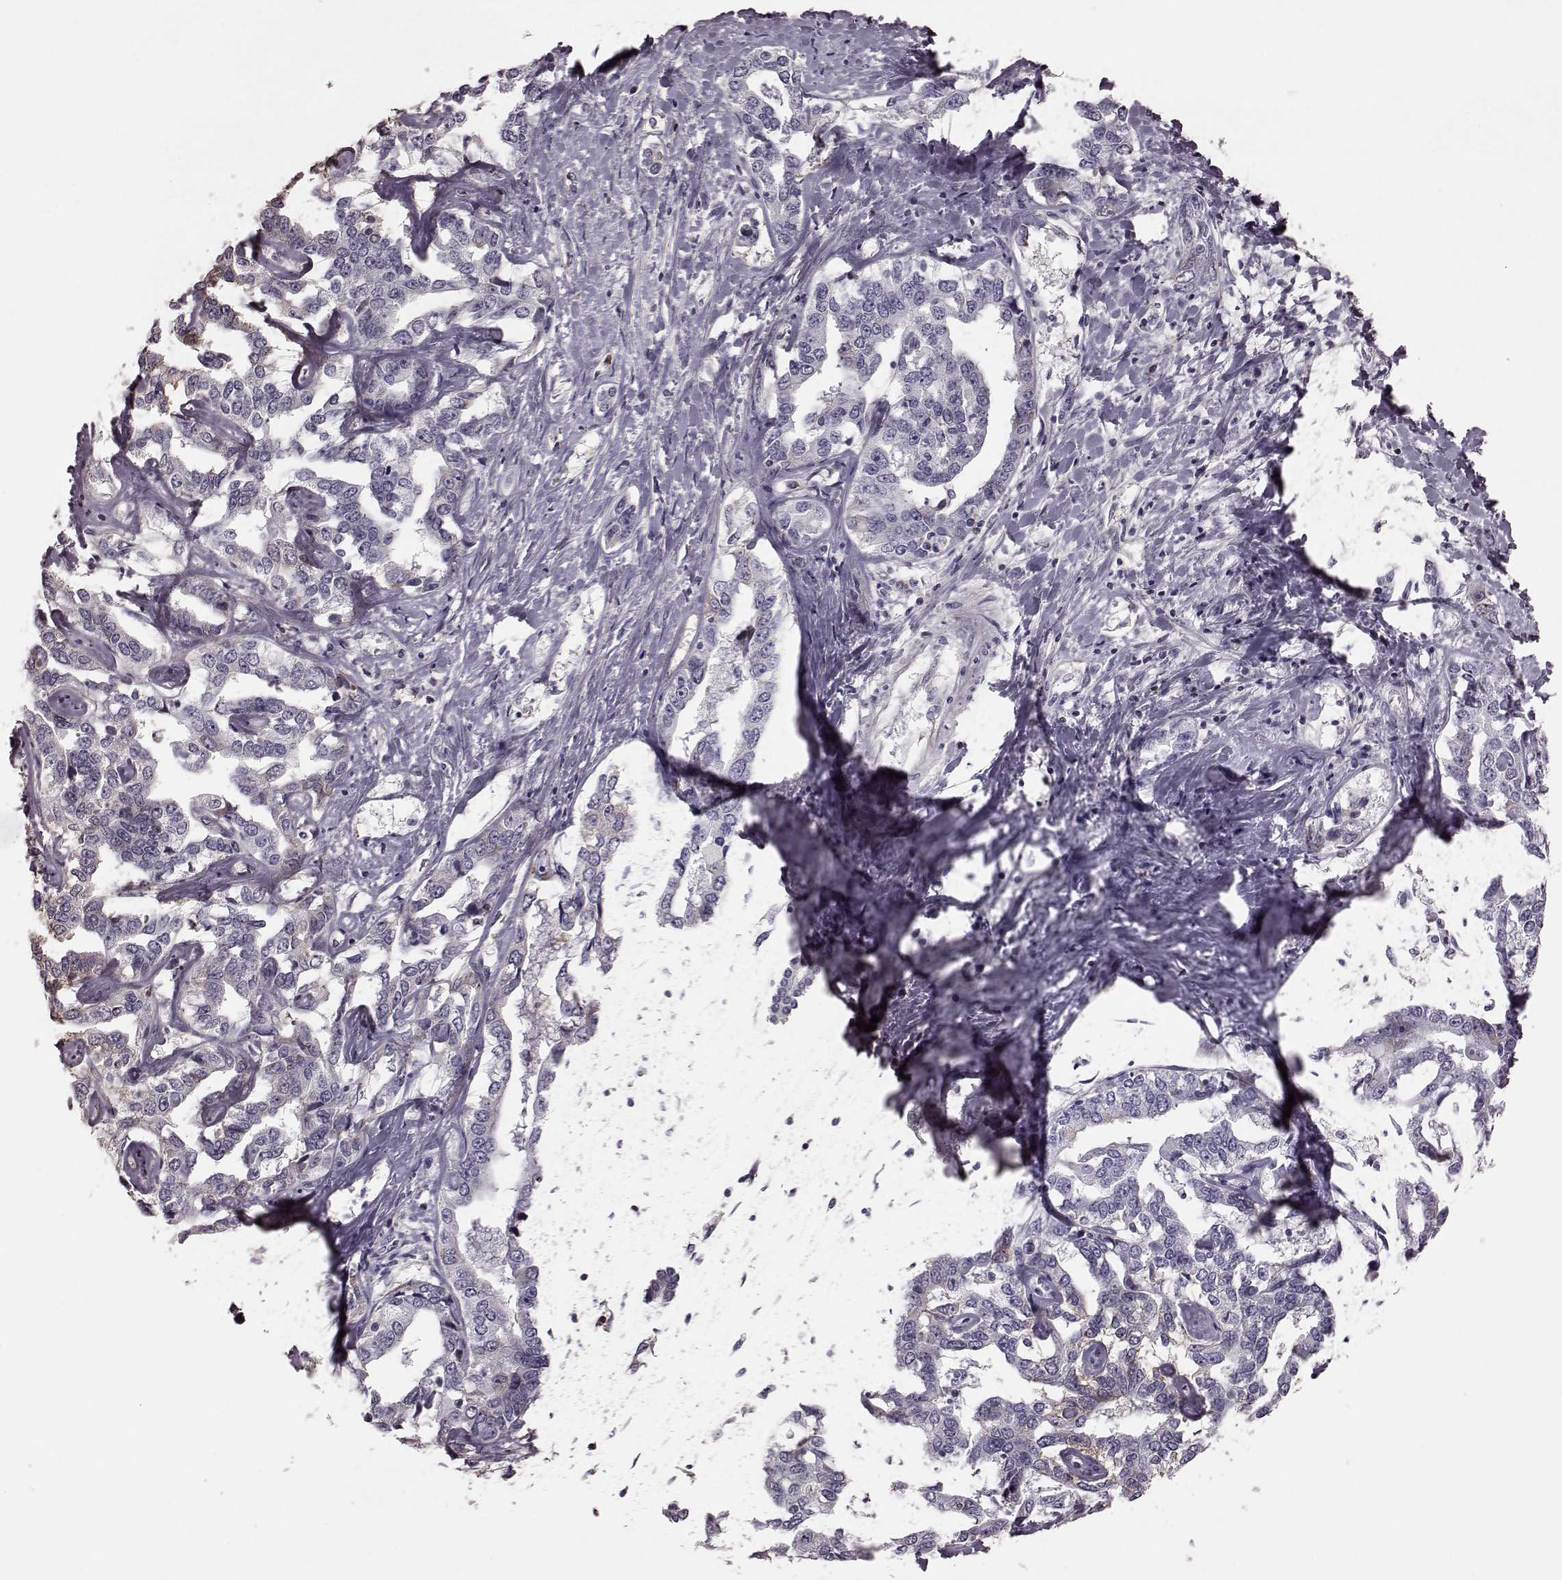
{"staining": {"intensity": "negative", "quantity": "none", "location": "none"}, "tissue": "liver cancer", "cell_type": "Tumor cells", "image_type": "cancer", "snomed": [{"axis": "morphology", "description": "Cholangiocarcinoma"}, {"axis": "topography", "description": "Liver"}], "caption": "Immunohistochemical staining of liver cancer shows no significant staining in tumor cells. (Stains: DAB immunohistochemistry (IHC) with hematoxylin counter stain, Microscopy: brightfield microscopy at high magnification).", "gene": "PDCD1", "patient": {"sex": "male", "age": 59}}